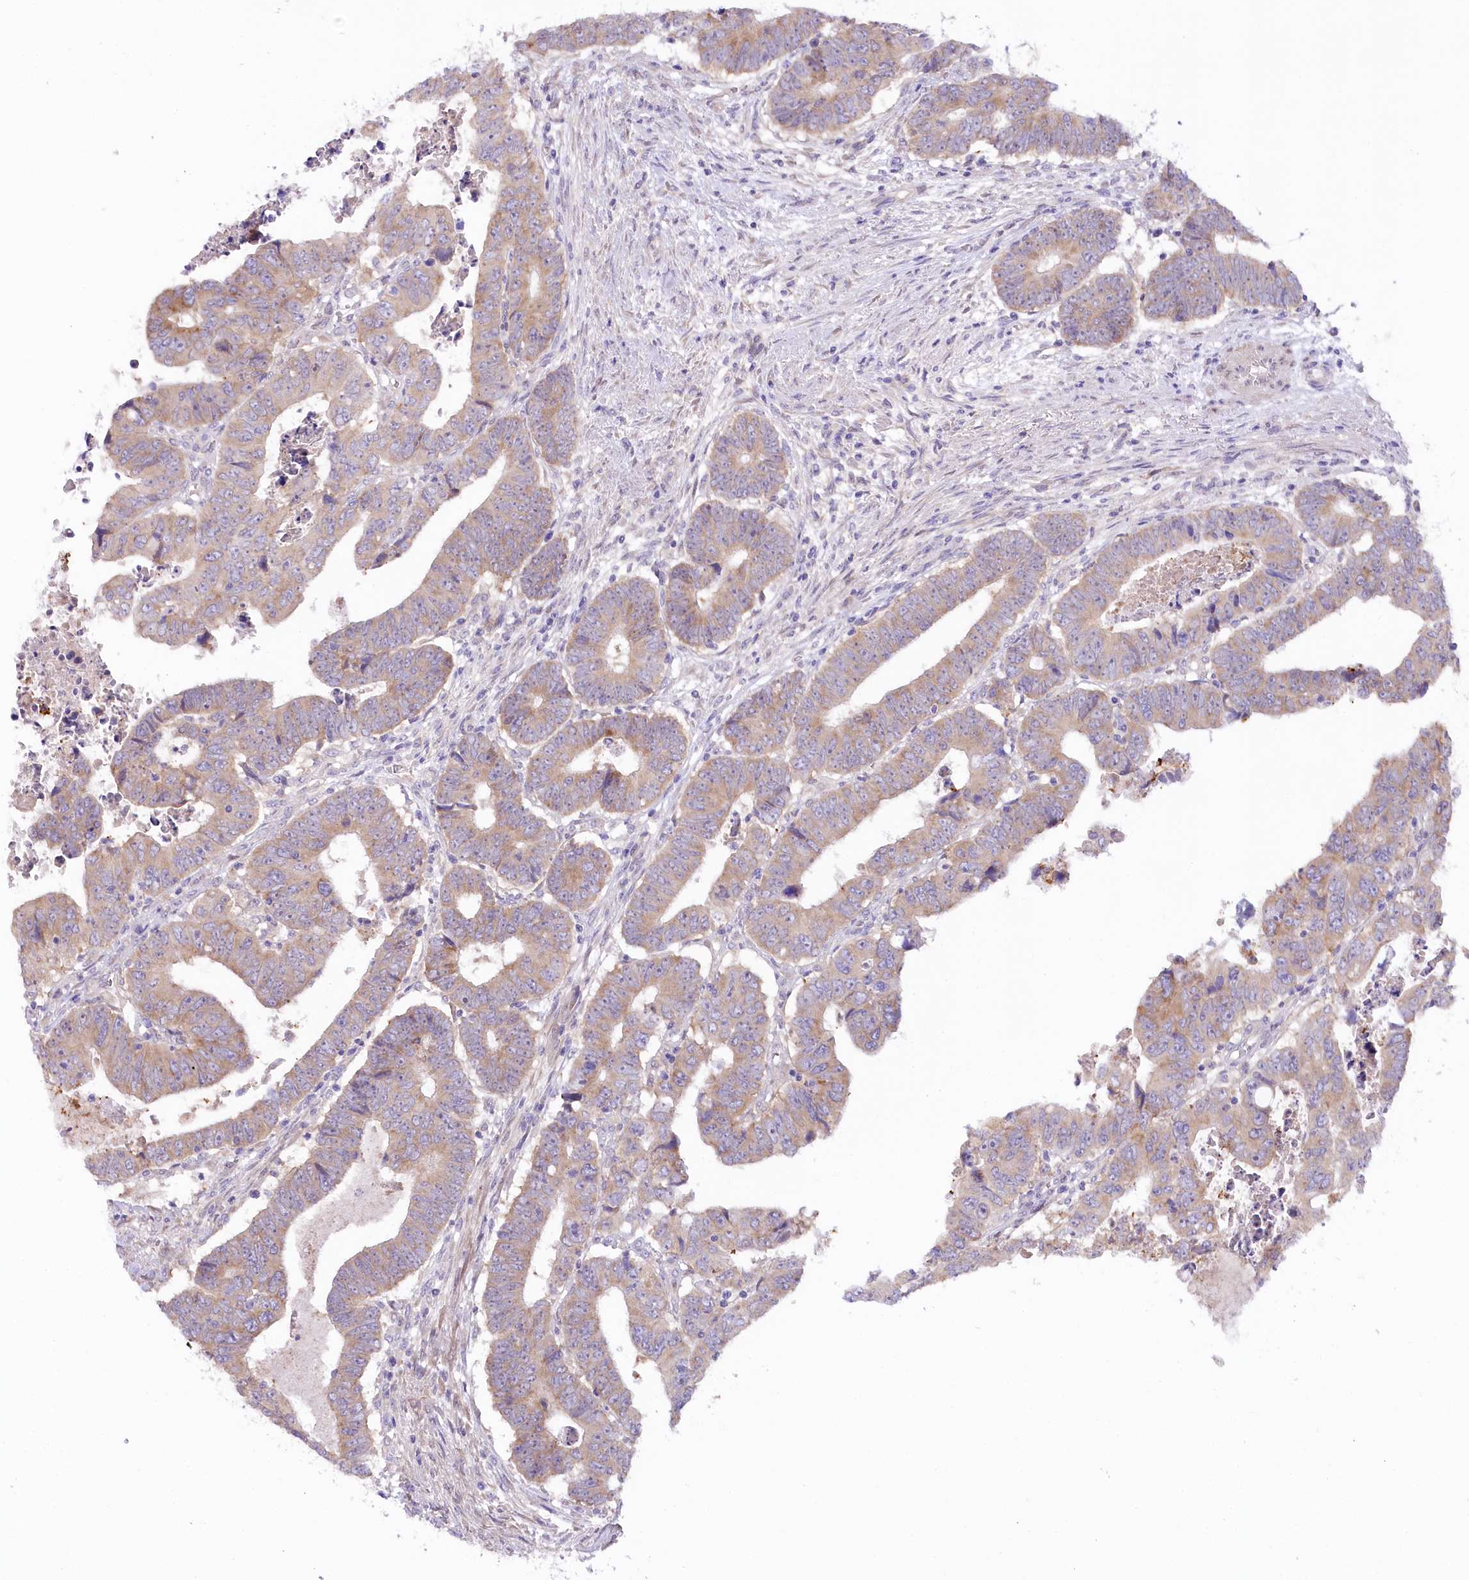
{"staining": {"intensity": "weak", "quantity": ">75%", "location": "cytoplasmic/membranous"}, "tissue": "colorectal cancer", "cell_type": "Tumor cells", "image_type": "cancer", "snomed": [{"axis": "morphology", "description": "Normal tissue, NOS"}, {"axis": "morphology", "description": "Adenocarcinoma, NOS"}, {"axis": "topography", "description": "Rectum"}], "caption": "Colorectal adenocarcinoma tissue shows weak cytoplasmic/membranous positivity in about >75% of tumor cells, visualized by immunohistochemistry. (IHC, brightfield microscopy, high magnification).", "gene": "MYOZ1", "patient": {"sex": "female", "age": 65}}